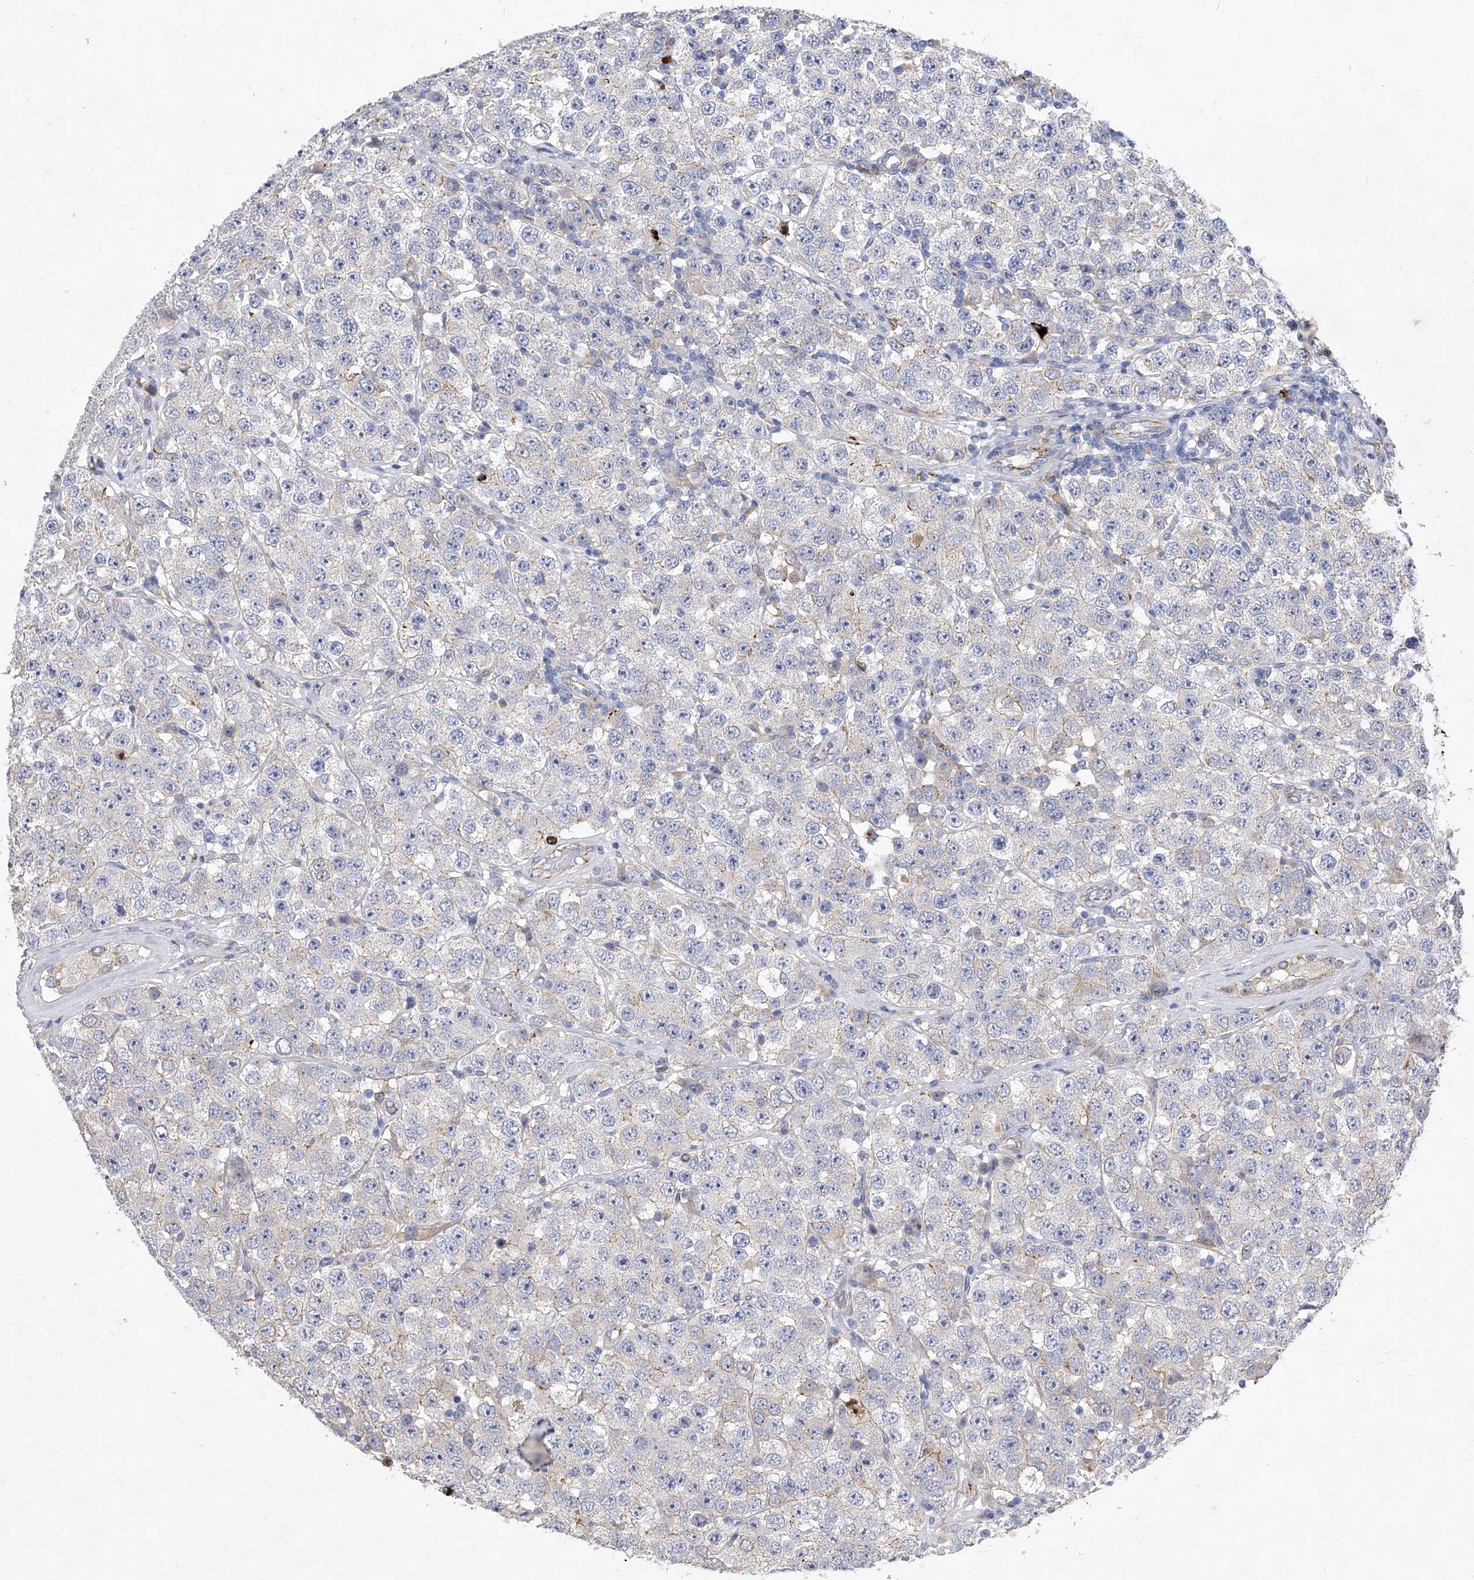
{"staining": {"intensity": "weak", "quantity": "<25%", "location": "cytoplasmic/membranous"}, "tissue": "testis cancer", "cell_type": "Tumor cells", "image_type": "cancer", "snomed": [{"axis": "morphology", "description": "Seminoma, NOS"}, {"axis": "topography", "description": "Testis"}], "caption": "This photomicrograph is of seminoma (testis) stained with immunohistochemistry to label a protein in brown with the nuclei are counter-stained blue. There is no staining in tumor cells.", "gene": "MINDY4", "patient": {"sex": "male", "age": 28}}